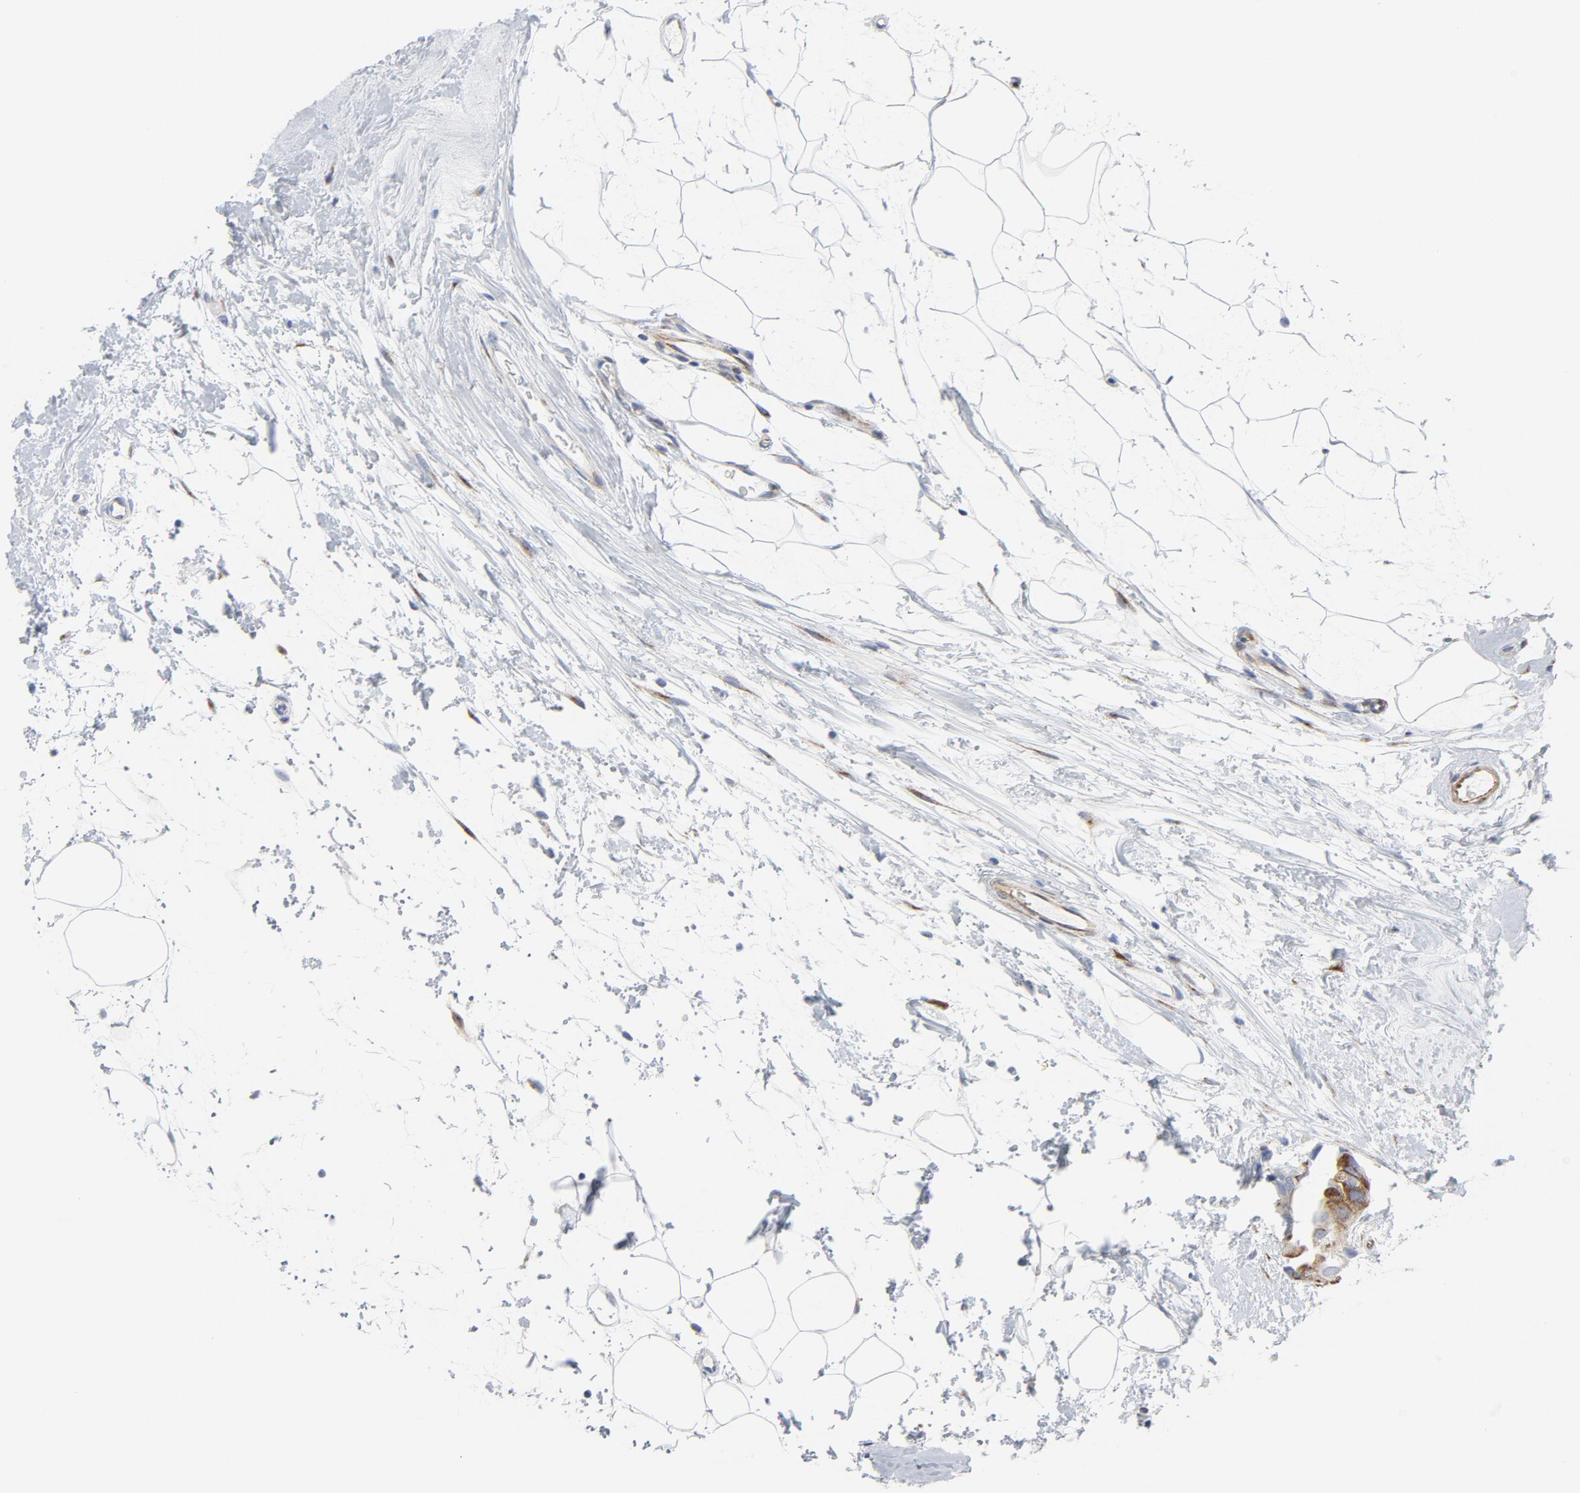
{"staining": {"intensity": "moderate", "quantity": "<25%", "location": "cytoplasmic/membranous"}, "tissue": "breast cancer", "cell_type": "Tumor cells", "image_type": "cancer", "snomed": [{"axis": "morphology", "description": "Duct carcinoma"}, {"axis": "topography", "description": "Breast"}], "caption": "Protein staining displays moderate cytoplasmic/membranous positivity in approximately <25% of tumor cells in breast infiltrating ductal carcinoma.", "gene": "TUBB1", "patient": {"sex": "female", "age": 40}}